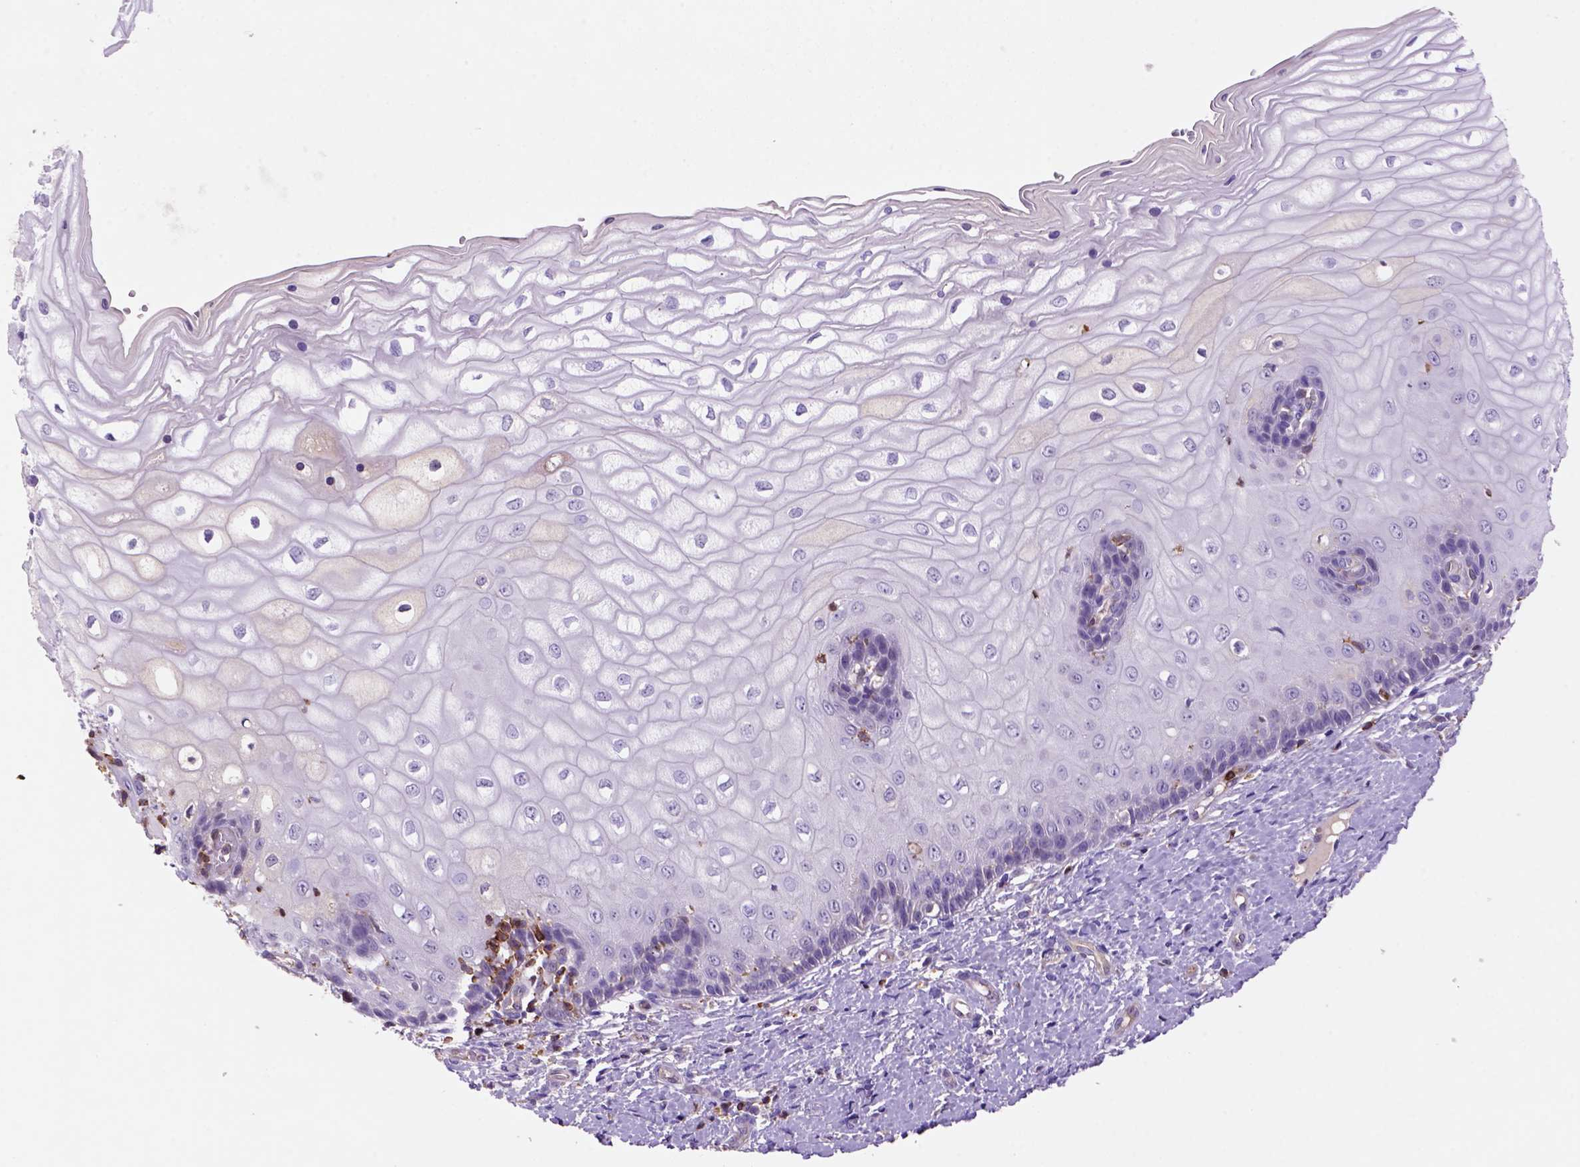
{"staining": {"intensity": "negative", "quantity": "none", "location": "none"}, "tissue": "cervix", "cell_type": "Glandular cells", "image_type": "normal", "snomed": [{"axis": "morphology", "description": "Normal tissue, NOS"}, {"axis": "topography", "description": "Cervix"}], "caption": "A histopathology image of cervix stained for a protein demonstrates no brown staining in glandular cells.", "gene": "INPP5D", "patient": {"sex": "female", "age": 37}}